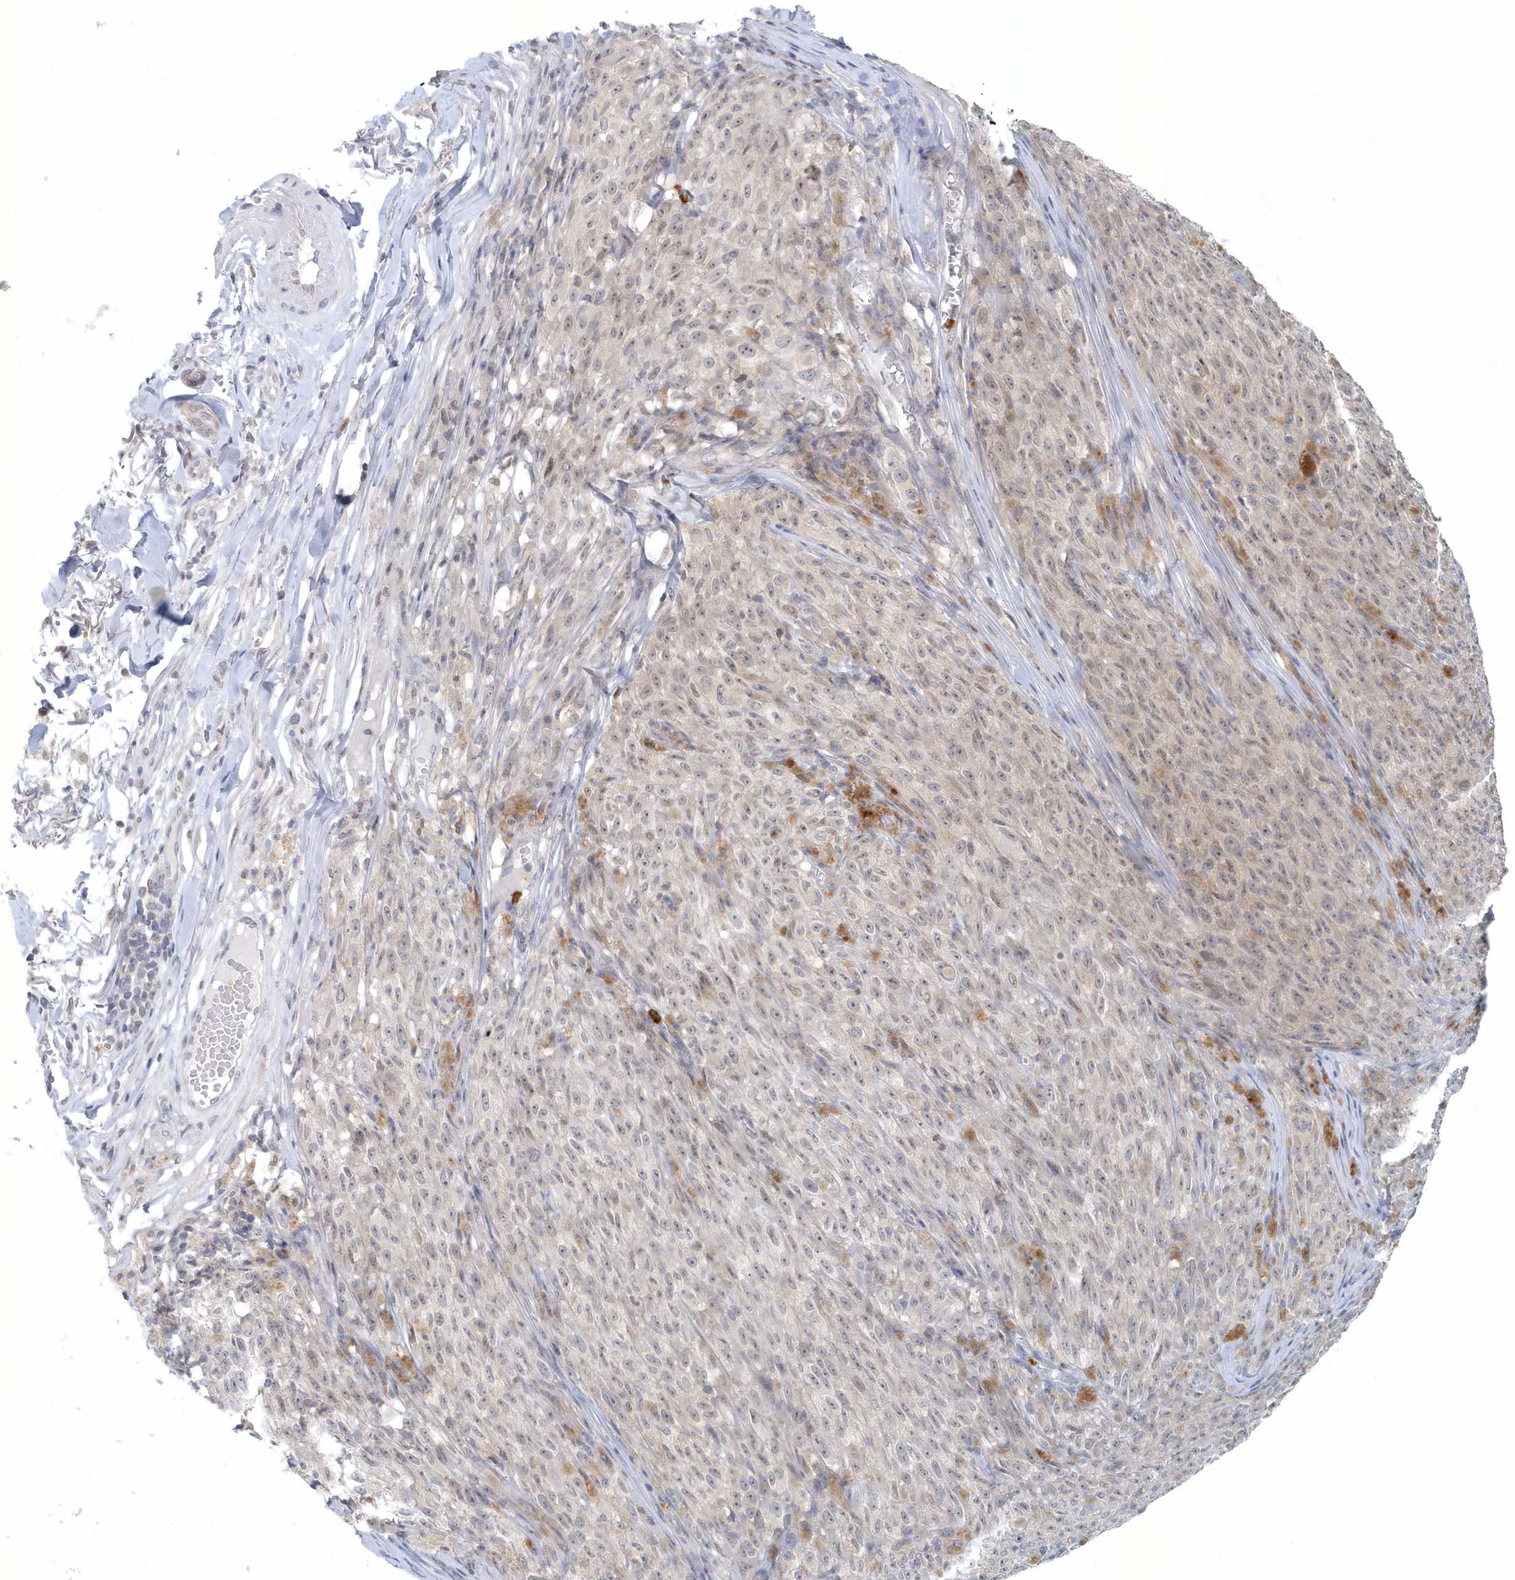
{"staining": {"intensity": "negative", "quantity": "none", "location": "none"}, "tissue": "melanoma", "cell_type": "Tumor cells", "image_type": "cancer", "snomed": [{"axis": "morphology", "description": "Malignant melanoma, NOS"}, {"axis": "topography", "description": "Skin"}], "caption": "IHC of malignant melanoma shows no expression in tumor cells.", "gene": "NUP54", "patient": {"sex": "female", "age": 82}}